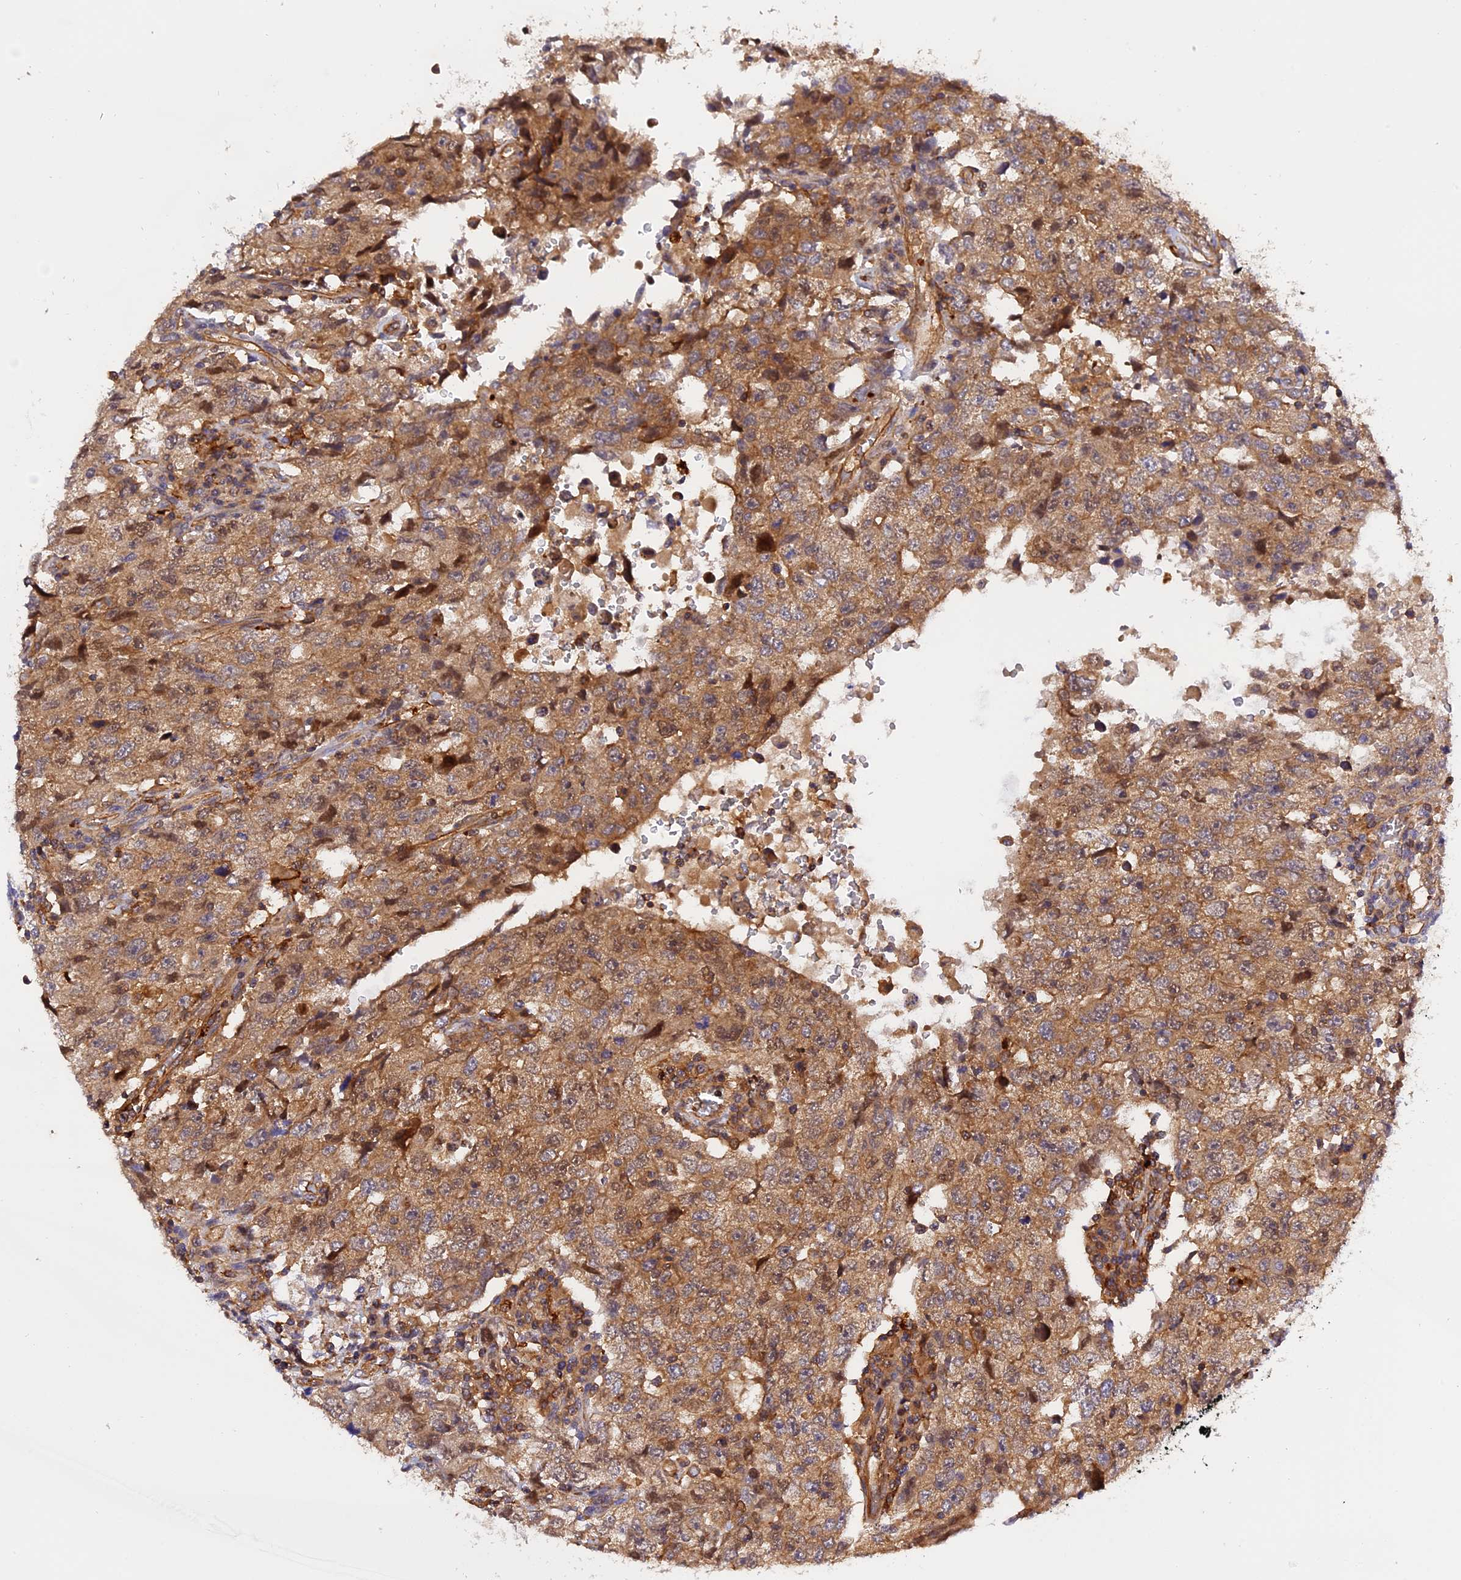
{"staining": {"intensity": "moderate", "quantity": ">75%", "location": "cytoplasmic/membranous"}, "tissue": "testis cancer", "cell_type": "Tumor cells", "image_type": "cancer", "snomed": [{"axis": "morphology", "description": "Carcinoma, Embryonal, NOS"}, {"axis": "topography", "description": "Testis"}], "caption": "A high-resolution photomicrograph shows IHC staining of testis cancer, which exhibits moderate cytoplasmic/membranous positivity in approximately >75% of tumor cells.", "gene": "C5orf22", "patient": {"sex": "male", "age": 26}}